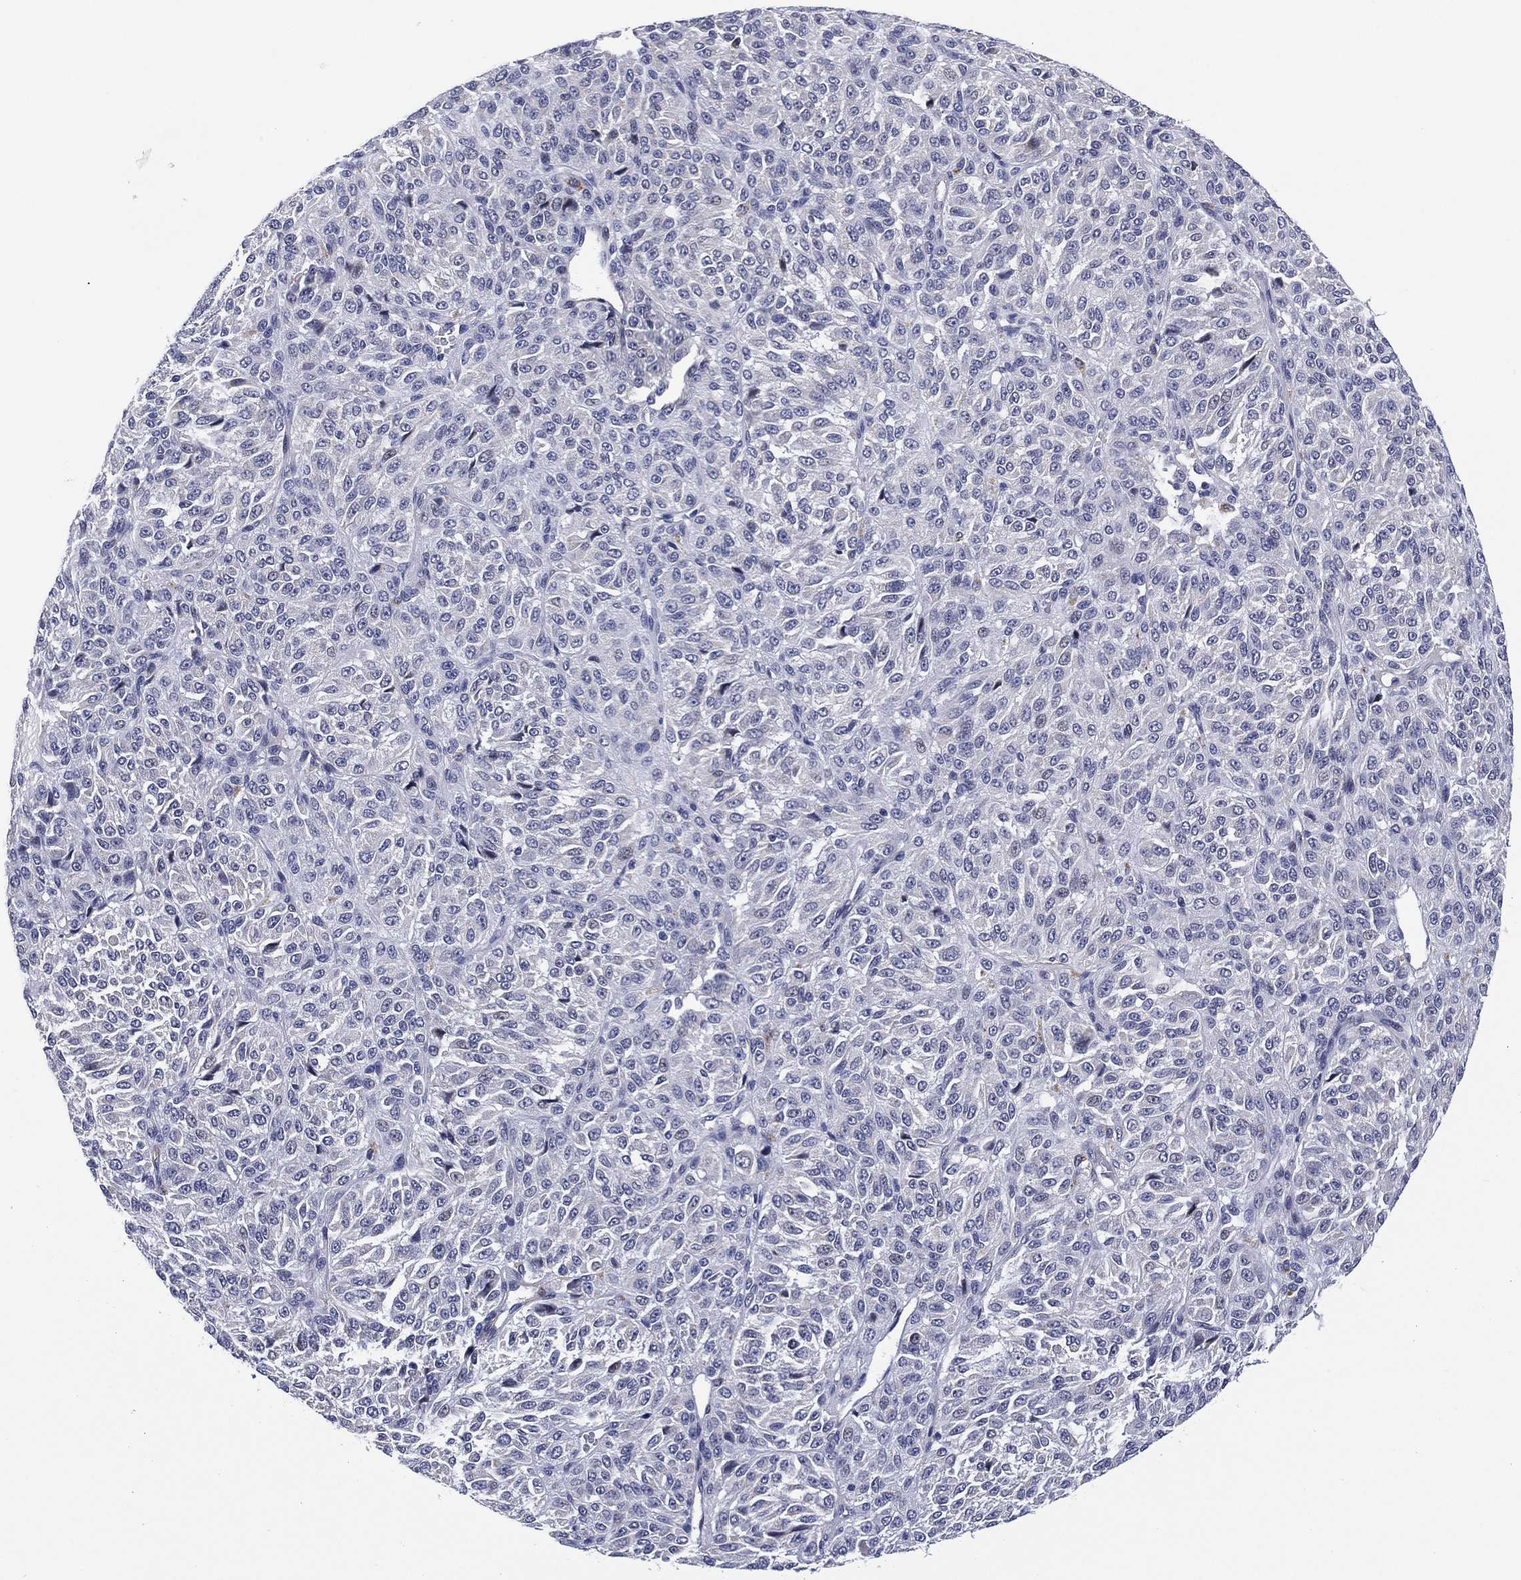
{"staining": {"intensity": "negative", "quantity": "none", "location": "none"}, "tissue": "melanoma", "cell_type": "Tumor cells", "image_type": "cancer", "snomed": [{"axis": "morphology", "description": "Malignant melanoma, Metastatic site"}, {"axis": "topography", "description": "Brain"}], "caption": "Tumor cells are negative for brown protein staining in malignant melanoma (metastatic site). The staining was performed using DAB (3,3'-diaminobenzidine) to visualize the protein expression in brown, while the nuclei were stained in blue with hematoxylin (Magnification: 20x).", "gene": "CLIP3", "patient": {"sex": "female", "age": 56}}